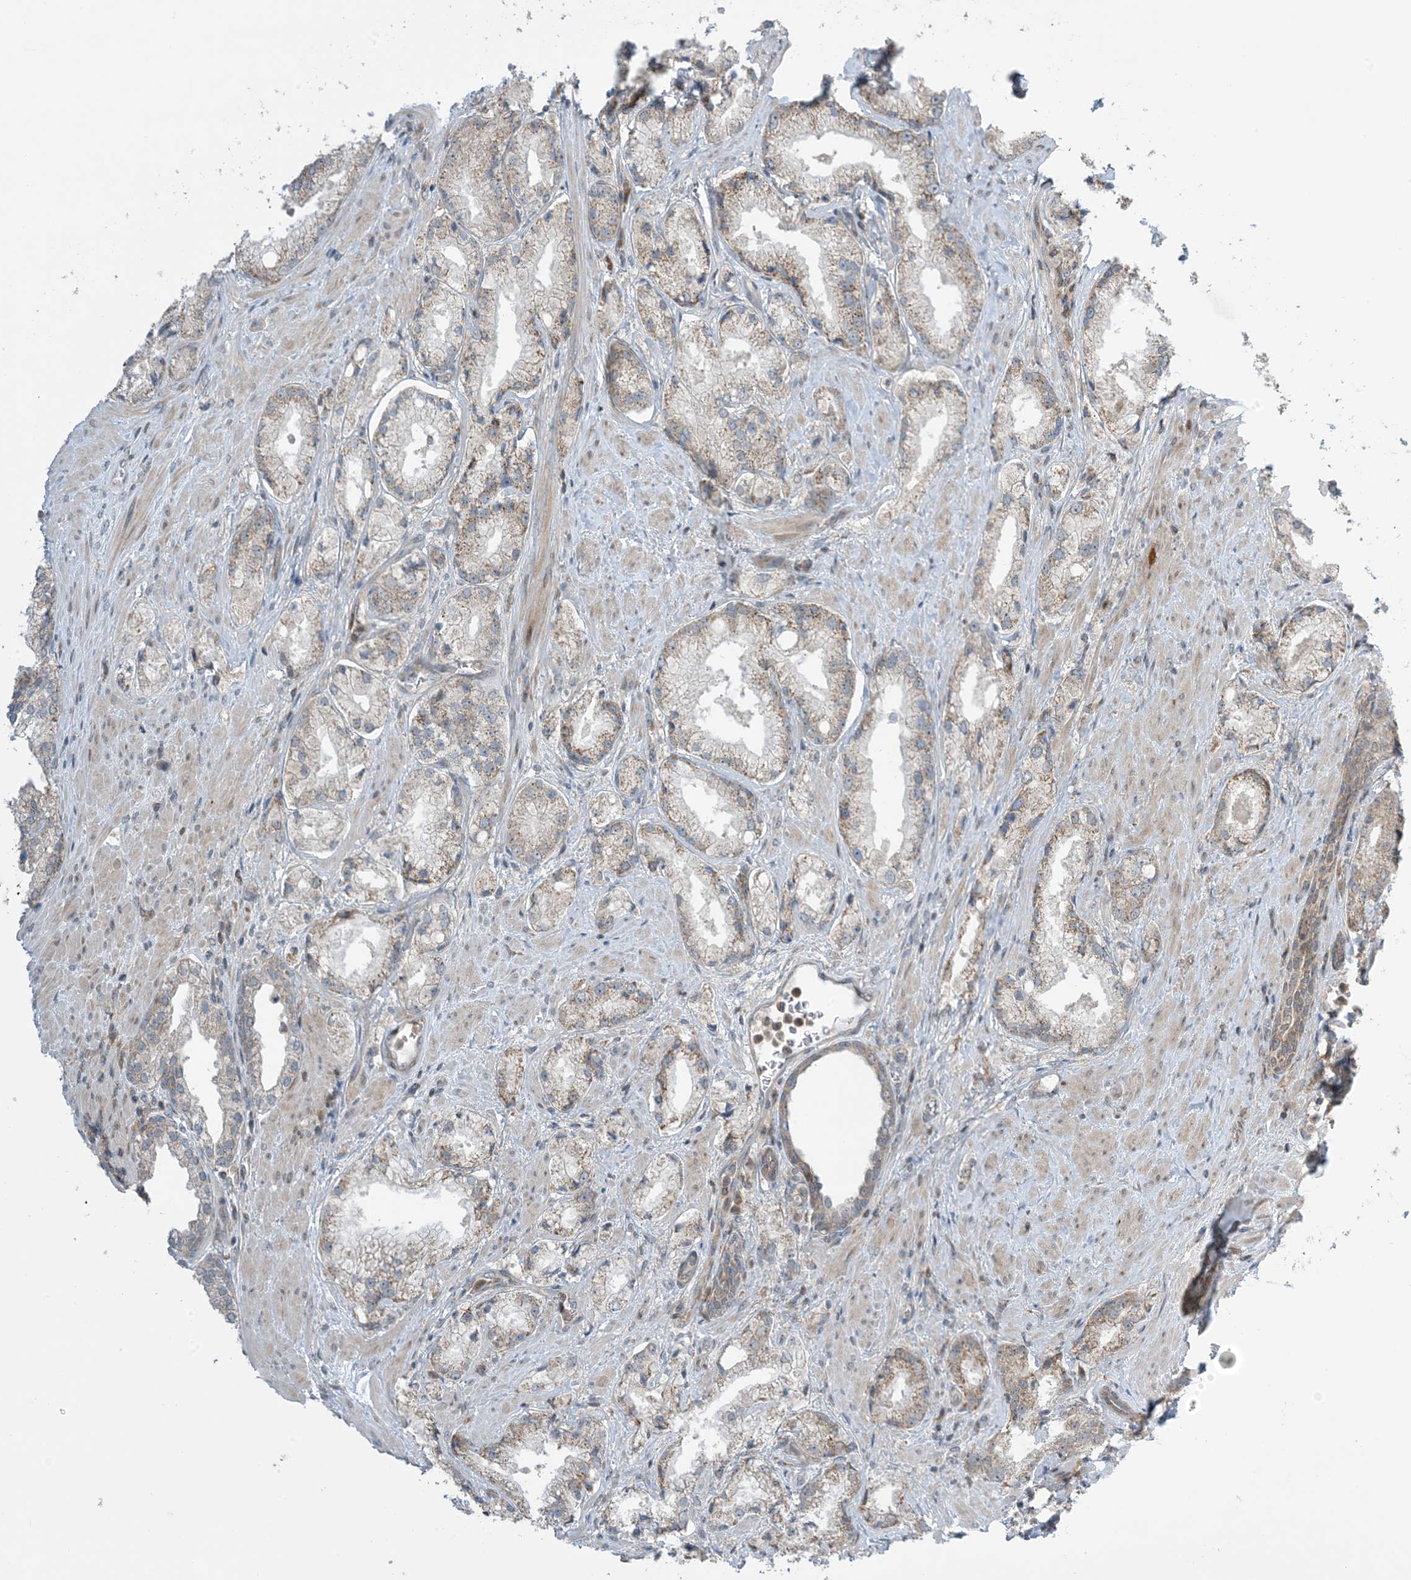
{"staining": {"intensity": "weak", "quantity": "25%-75%", "location": "cytoplasmic/membranous"}, "tissue": "prostate cancer", "cell_type": "Tumor cells", "image_type": "cancer", "snomed": [{"axis": "morphology", "description": "Adenocarcinoma, Low grade"}, {"axis": "topography", "description": "Prostate"}], "caption": "Tumor cells exhibit low levels of weak cytoplasmic/membranous staining in about 25%-75% of cells in adenocarcinoma (low-grade) (prostate).", "gene": "PHLDB2", "patient": {"sex": "male", "age": 67}}